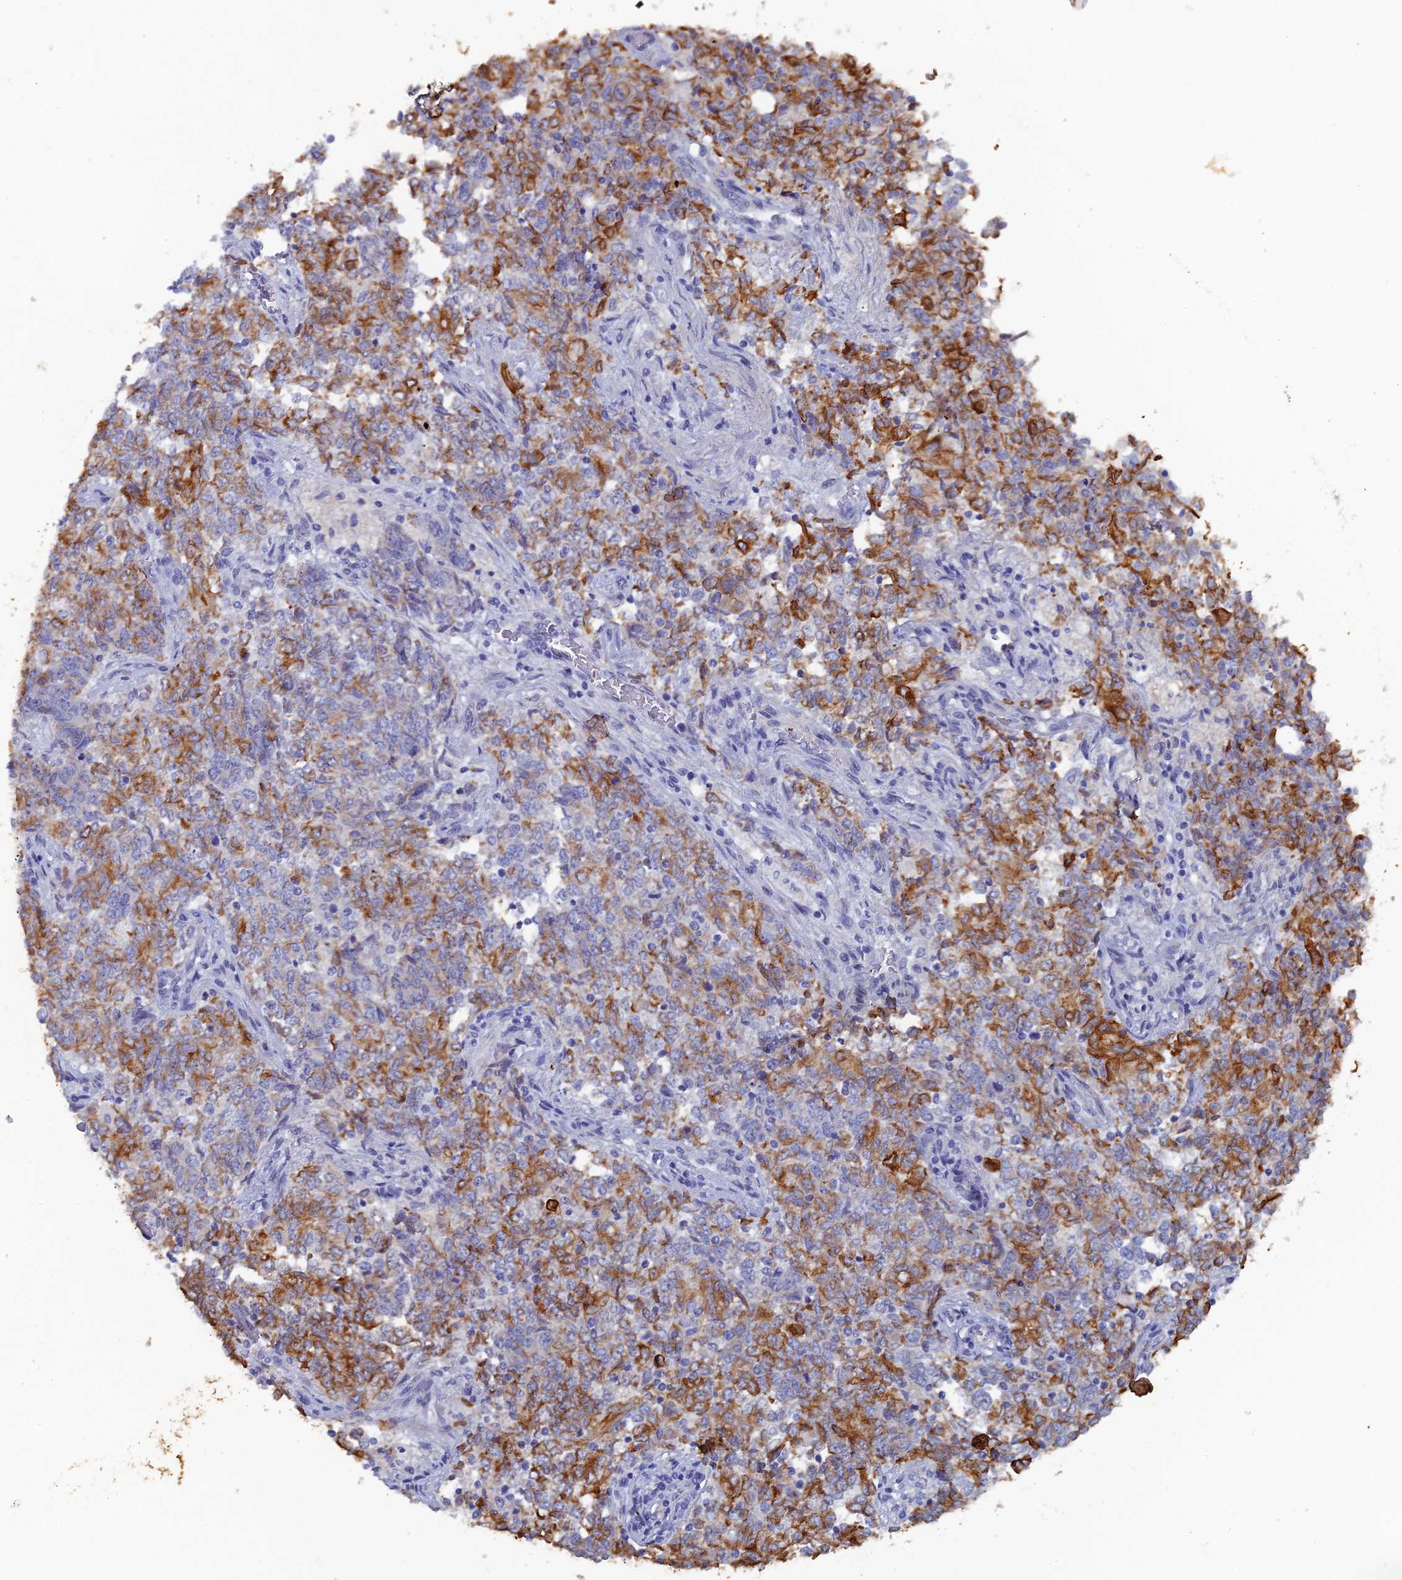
{"staining": {"intensity": "moderate", "quantity": "25%-75%", "location": "cytoplasmic/membranous"}, "tissue": "endometrial cancer", "cell_type": "Tumor cells", "image_type": "cancer", "snomed": [{"axis": "morphology", "description": "Adenocarcinoma, NOS"}, {"axis": "topography", "description": "Endometrium"}], "caption": "IHC histopathology image of neoplastic tissue: endometrial cancer (adenocarcinoma) stained using immunohistochemistry (IHC) shows medium levels of moderate protein expression localized specifically in the cytoplasmic/membranous of tumor cells, appearing as a cytoplasmic/membranous brown color.", "gene": "SRFBP1", "patient": {"sex": "female", "age": 80}}